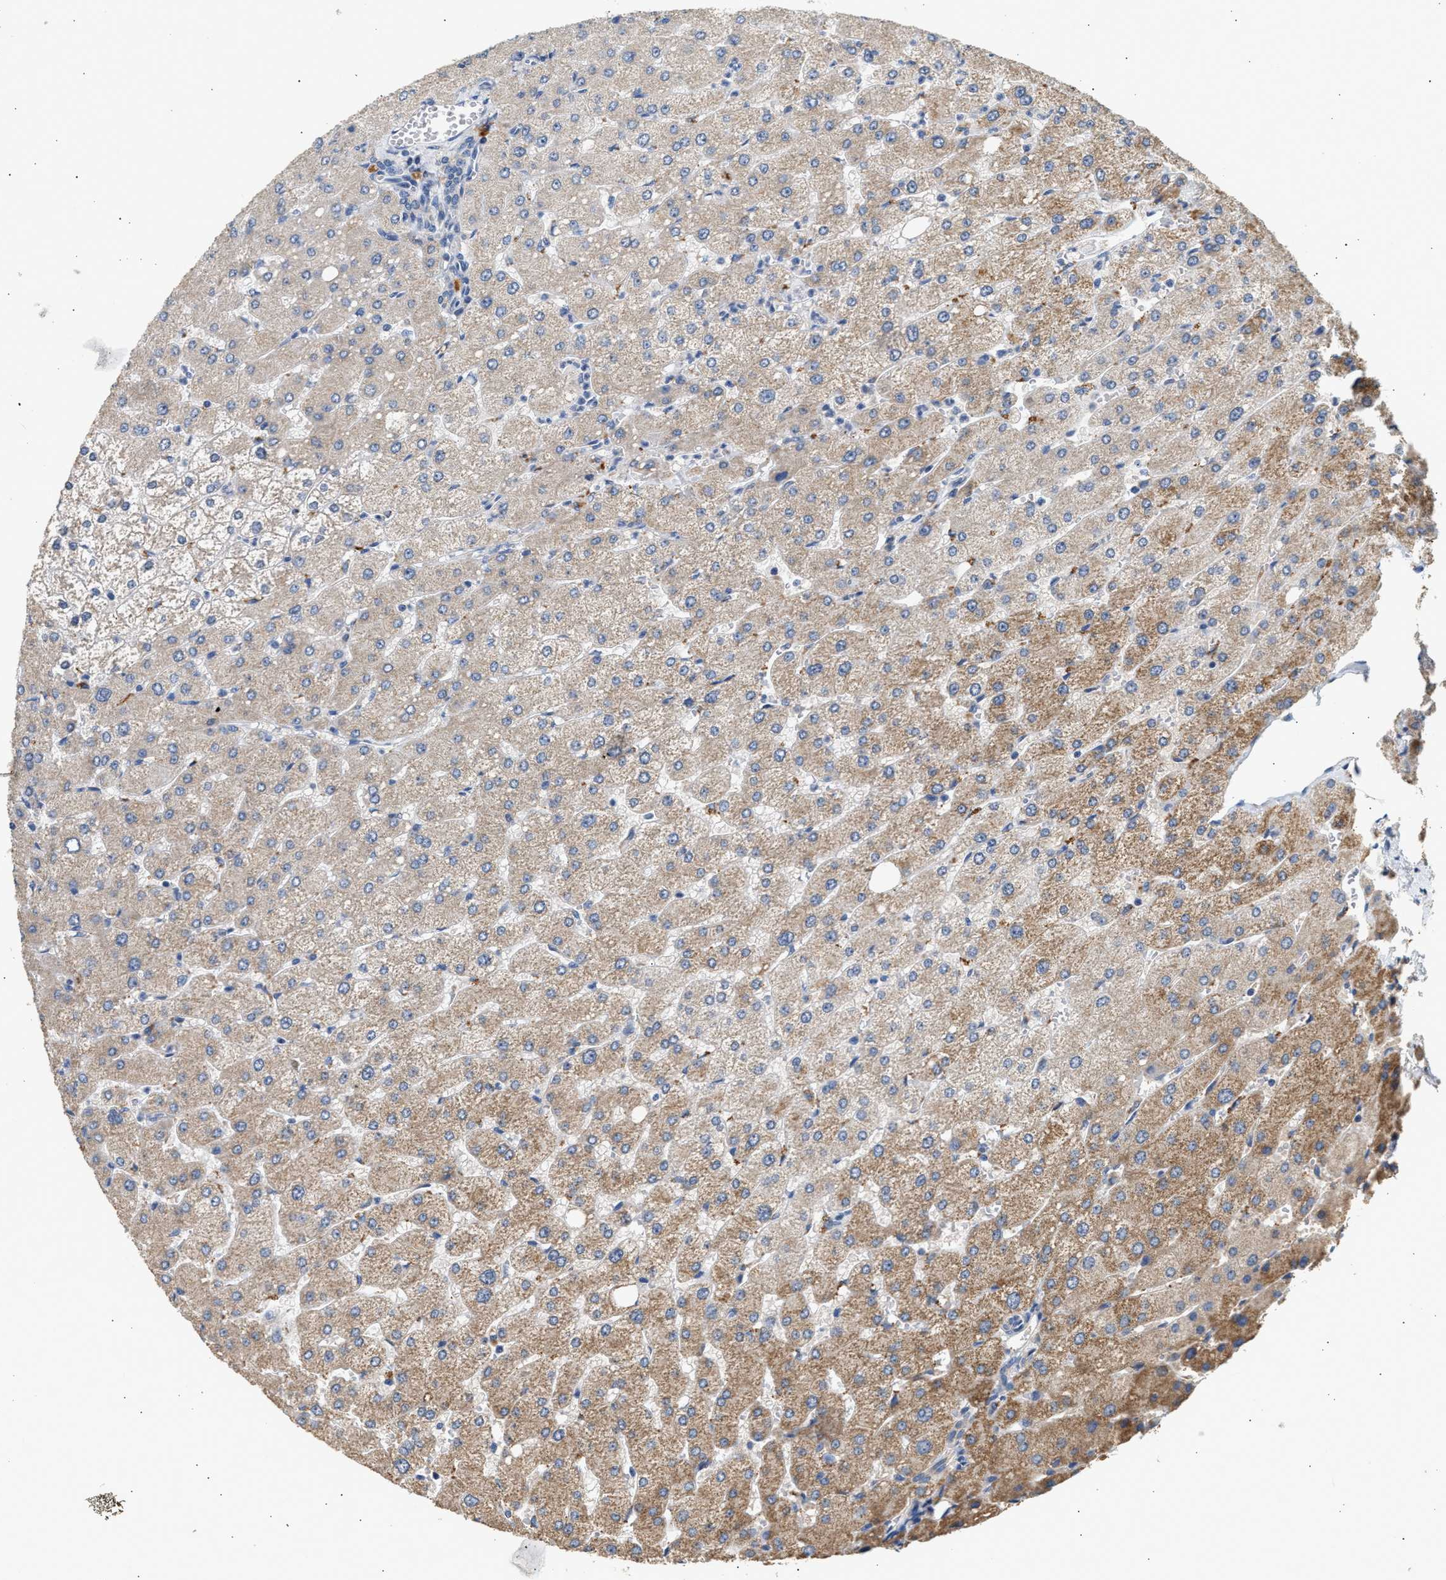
{"staining": {"intensity": "weak", "quantity": "<25%", "location": "cytoplasmic/membranous"}, "tissue": "liver", "cell_type": "Cholangiocytes", "image_type": "normal", "snomed": [{"axis": "morphology", "description": "Normal tissue, NOS"}, {"axis": "topography", "description": "Liver"}], "caption": "IHC photomicrograph of normal liver: human liver stained with DAB (3,3'-diaminobenzidine) exhibits no significant protein staining in cholangiocytes.", "gene": "WDR31", "patient": {"sex": "male", "age": 55}}